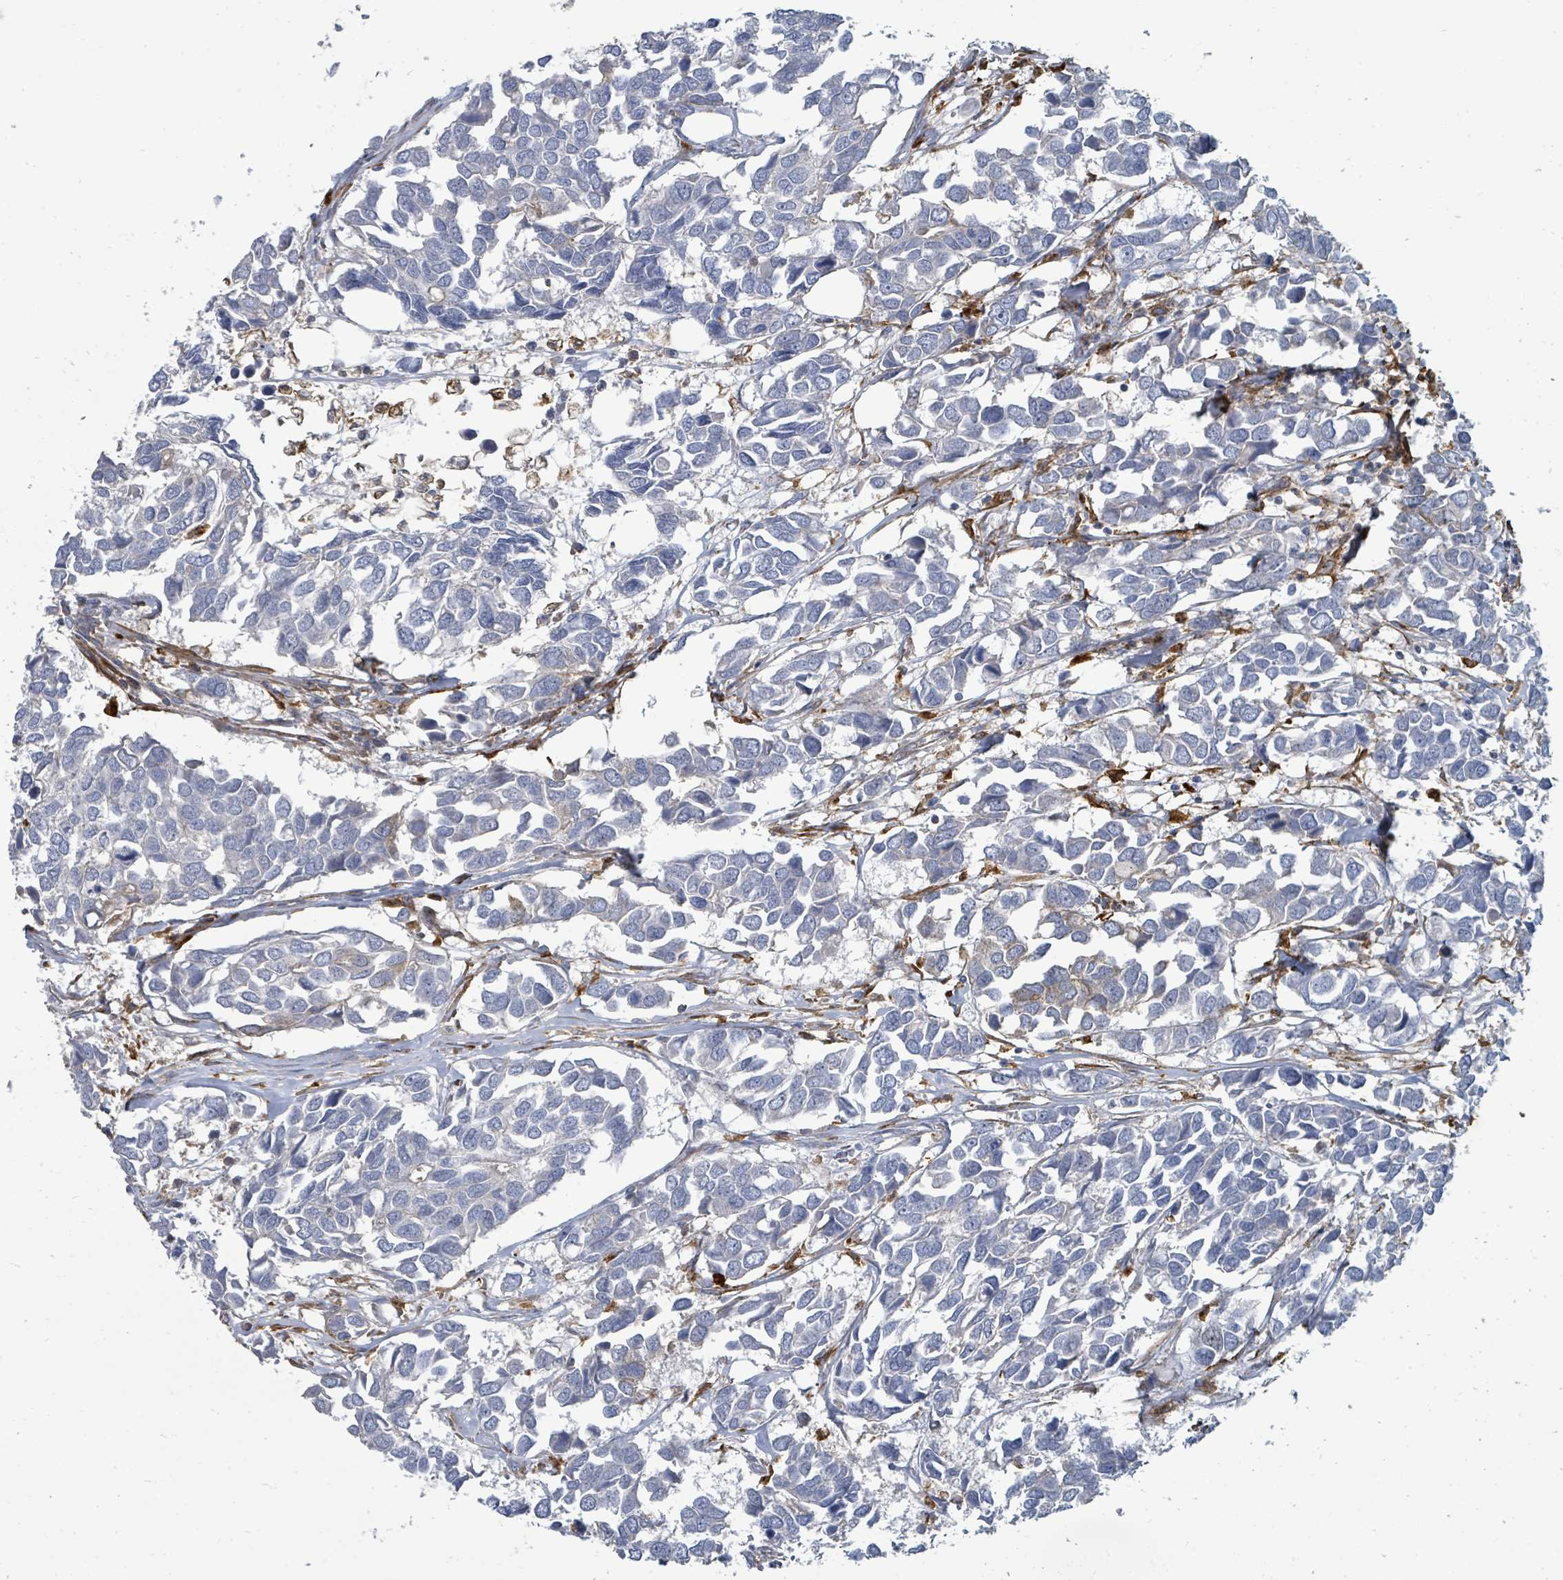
{"staining": {"intensity": "negative", "quantity": "none", "location": "none"}, "tissue": "breast cancer", "cell_type": "Tumor cells", "image_type": "cancer", "snomed": [{"axis": "morphology", "description": "Duct carcinoma"}, {"axis": "topography", "description": "Breast"}], "caption": "This is an immunohistochemistry (IHC) histopathology image of human breast cancer (invasive ductal carcinoma). There is no expression in tumor cells.", "gene": "IFIT1", "patient": {"sex": "female", "age": 83}}